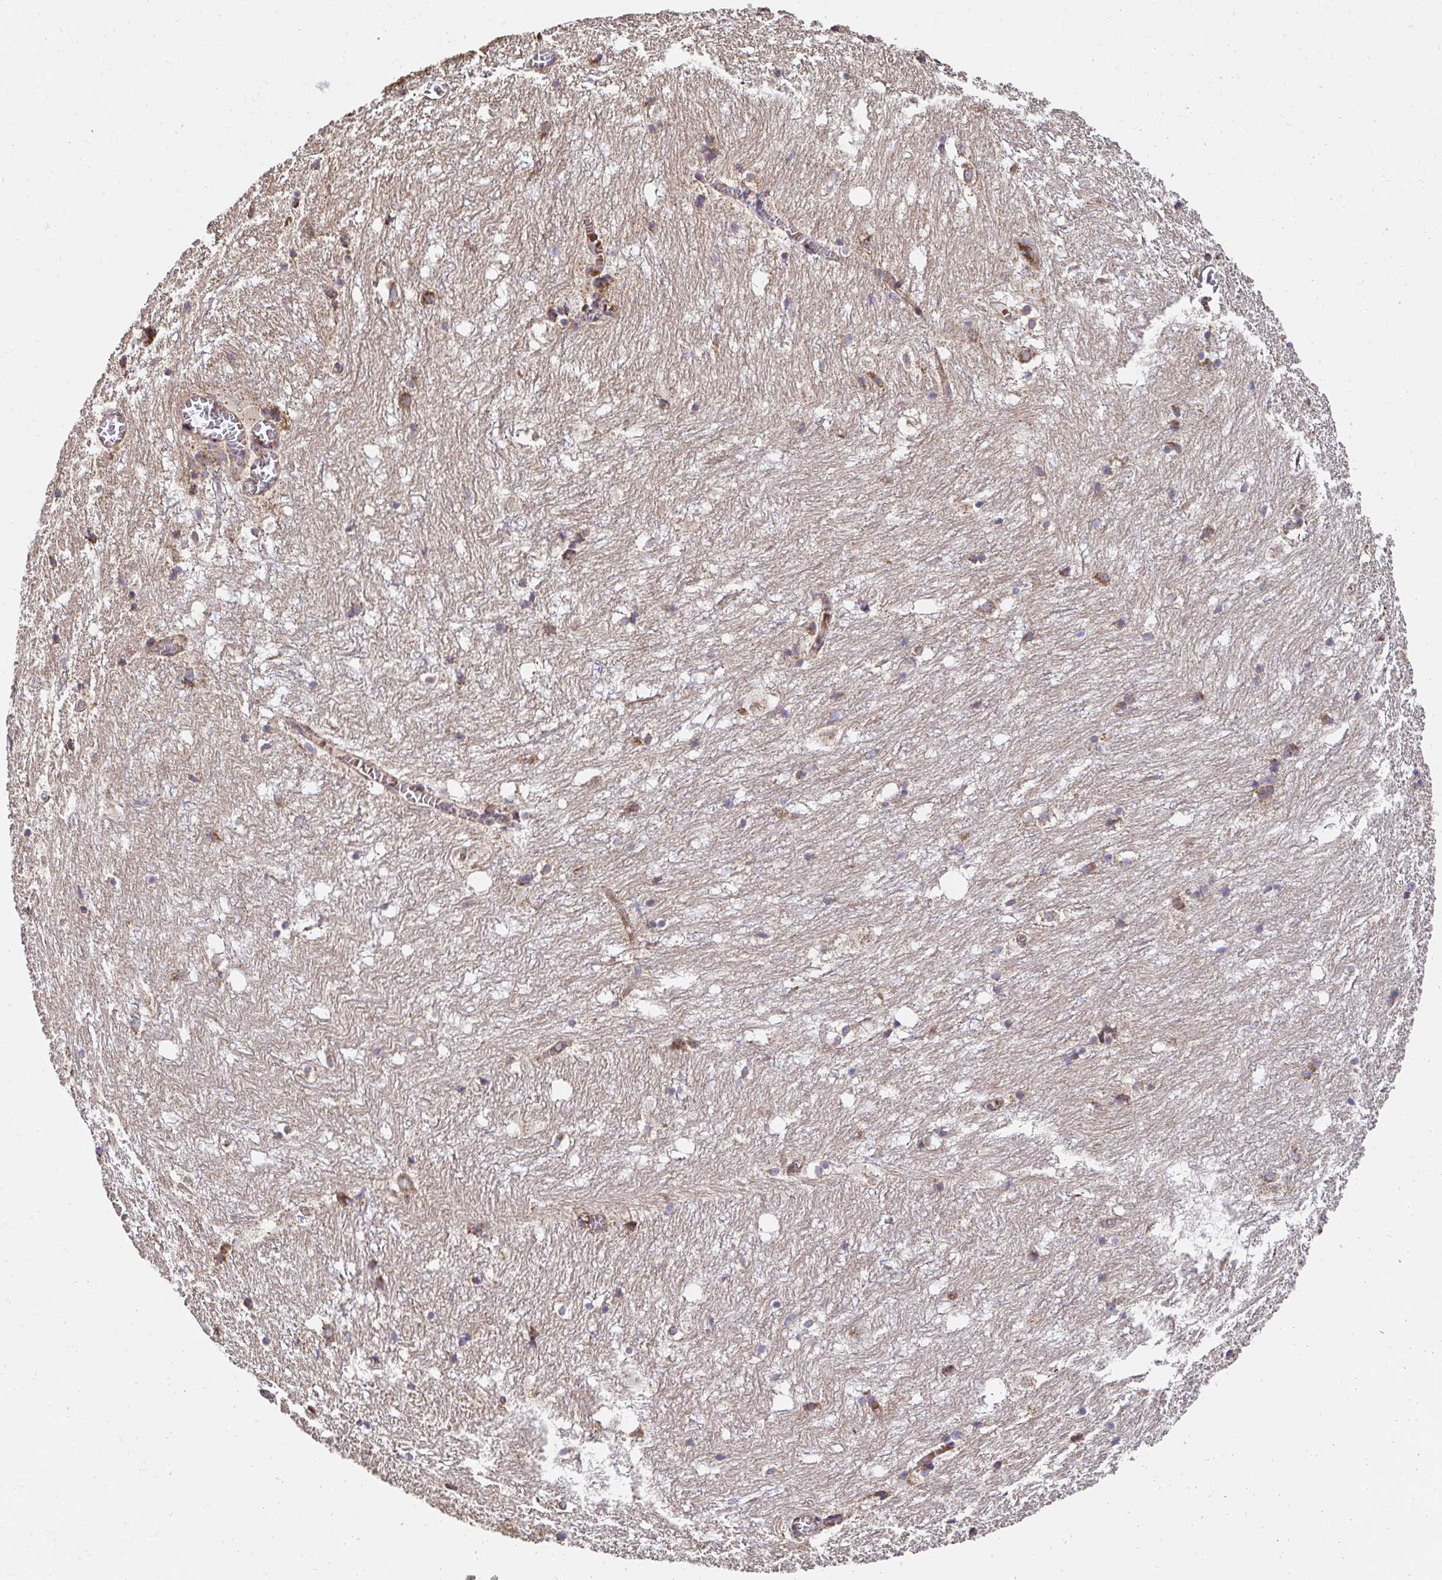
{"staining": {"intensity": "moderate", "quantity": "25%-75%", "location": "cytoplasmic/membranous"}, "tissue": "hippocampus", "cell_type": "Glial cells", "image_type": "normal", "snomed": [{"axis": "morphology", "description": "Normal tissue, NOS"}, {"axis": "topography", "description": "Hippocampus"}], "caption": "Glial cells display medium levels of moderate cytoplasmic/membranous expression in approximately 25%-75% of cells in unremarkable human hippocampus.", "gene": "APBB1", "patient": {"sex": "female", "age": 52}}